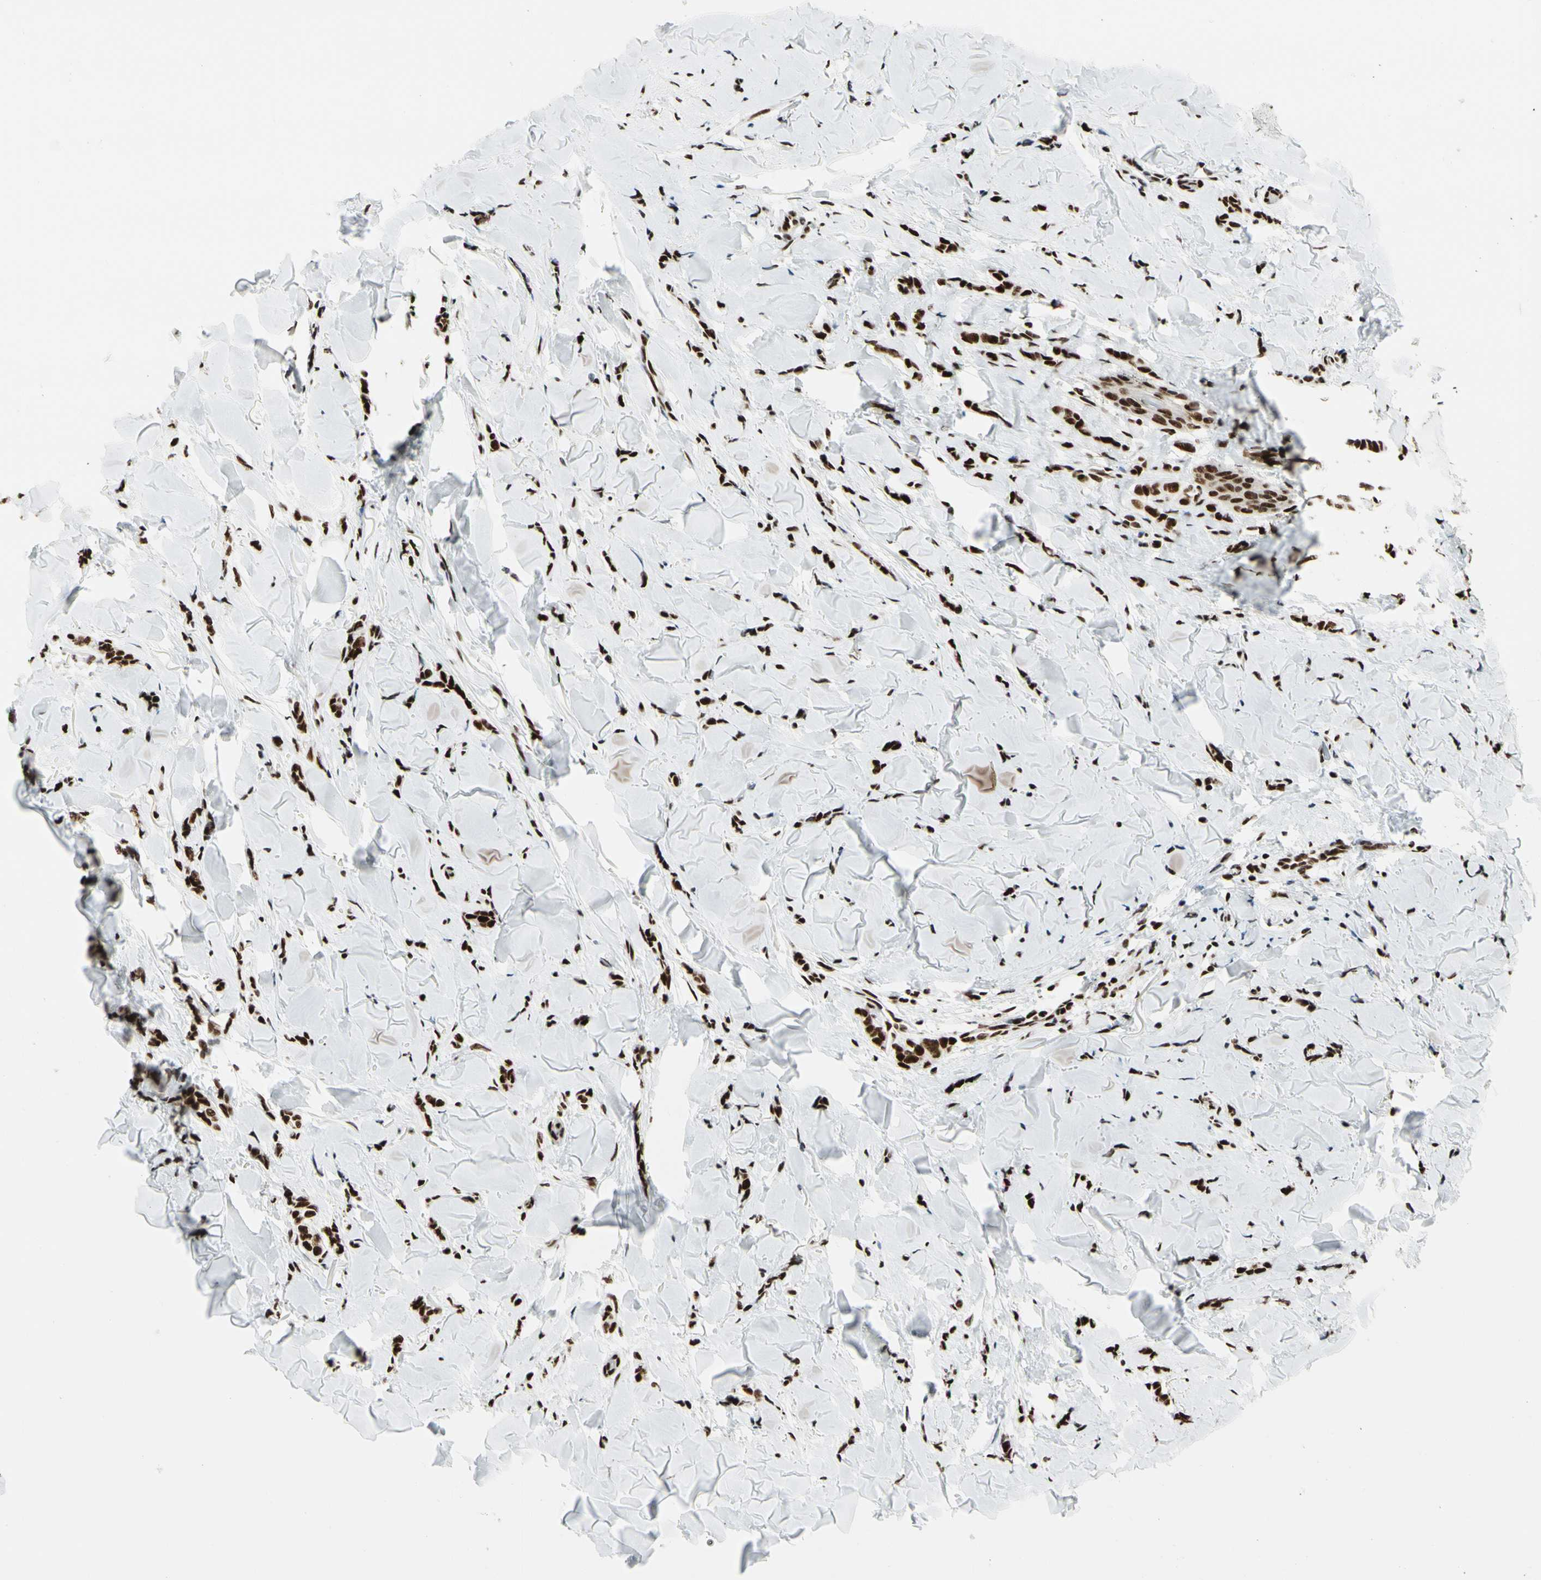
{"staining": {"intensity": "strong", "quantity": ">75%", "location": "nuclear"}, "tissue": "breast cancer", "cell_type": "Tumor cells", "image_type": "cancer", "snomed": [{"axis": "morphology", "description": "Lobular carcinoma"}, {"axis": "topography", "description": "Skin"}, {"axis": "topography", "description": "Breast"}], "caption": "Human breast cancer (lobular carcinoma) stained with a protein marker displays strong staining in tumor cells.", "gene": "CCAR1", "patient": {"sex": "female", "age": 46}}